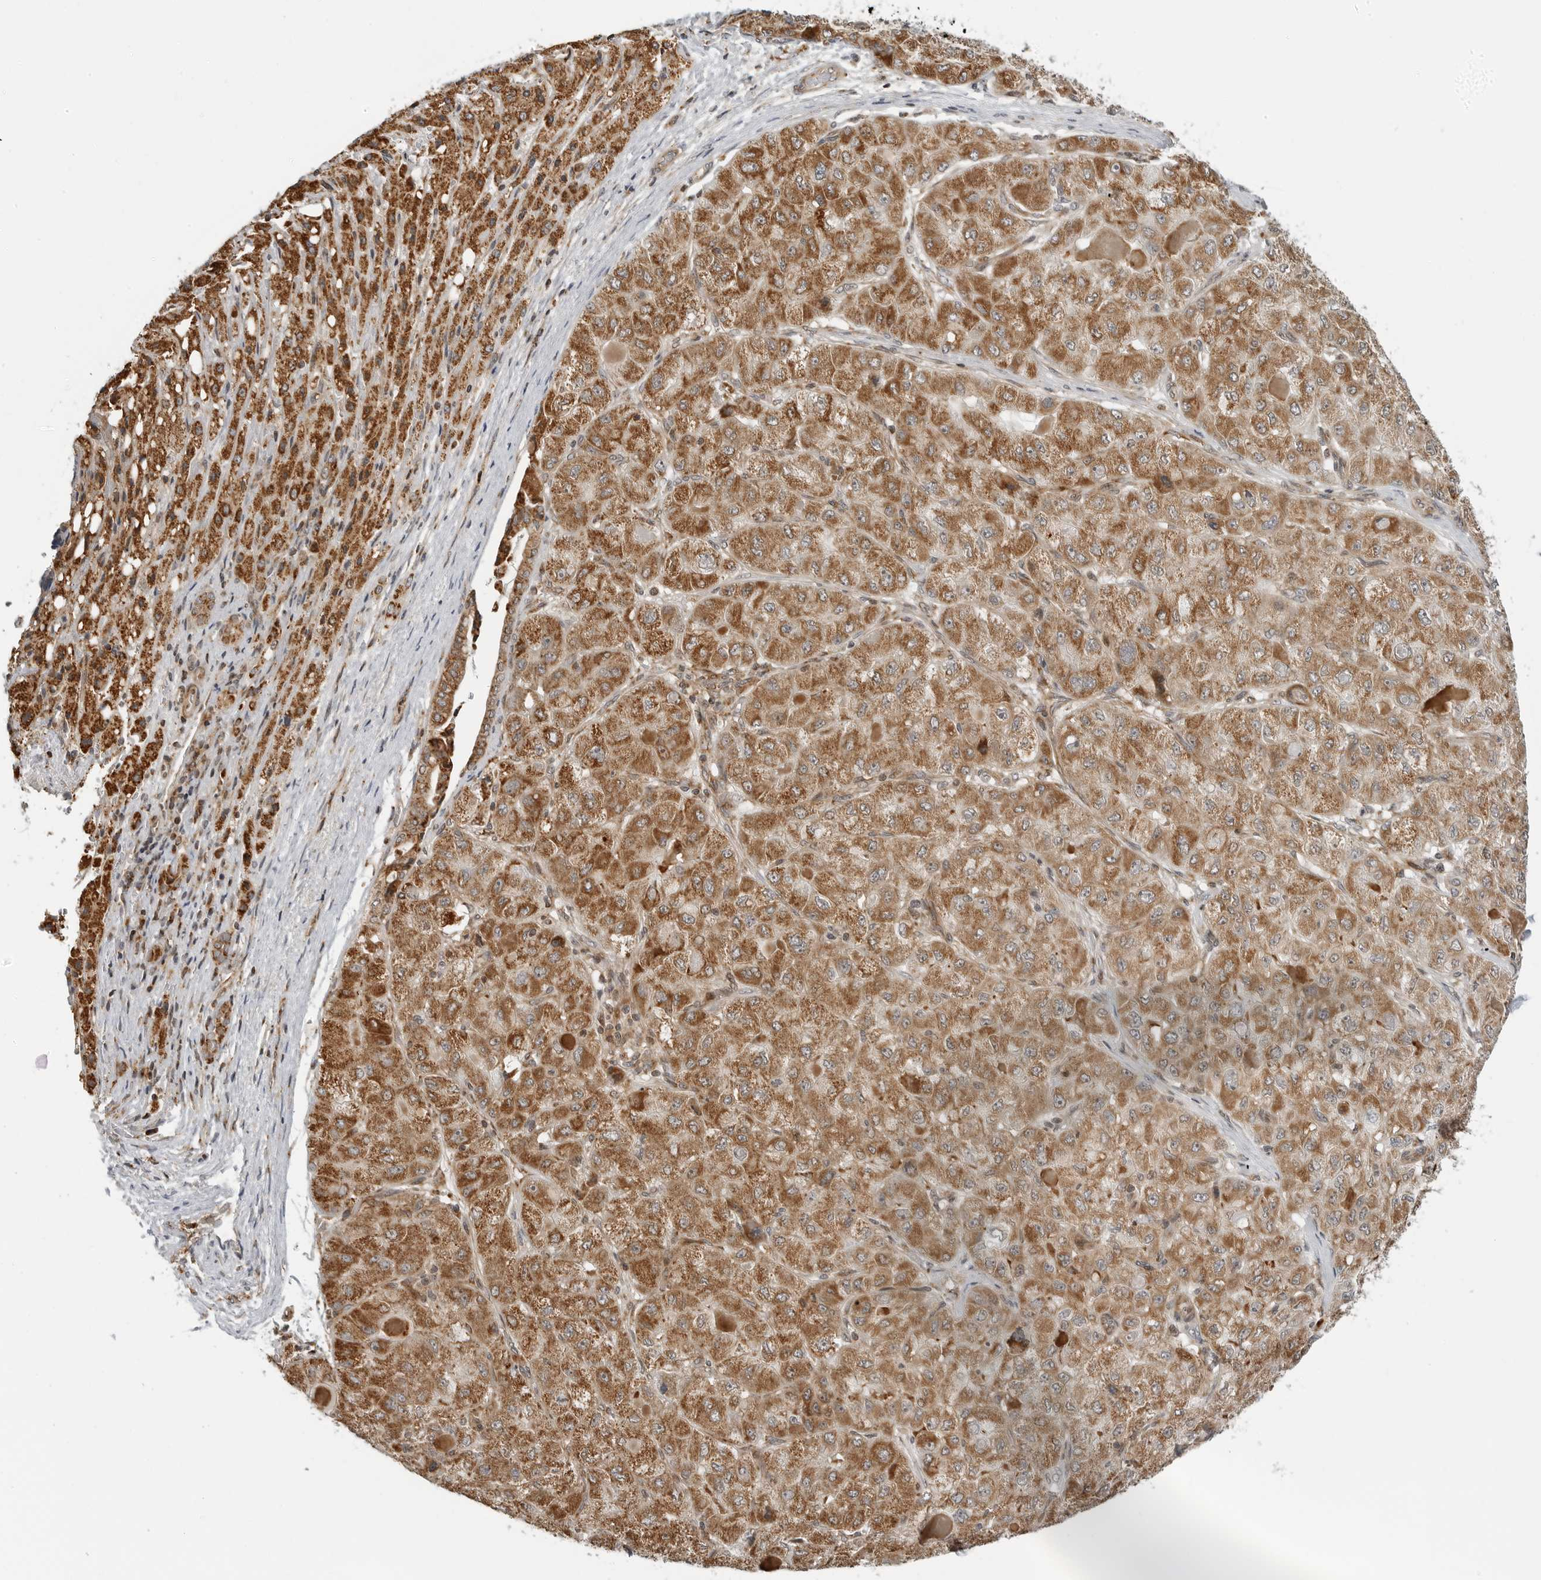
{"staining": {"intensity": "moderate", "quantity": ">75%", "location": "cytoplasmic/membranous"}, "tissue": "liver cancer", "cell_type": "Tumor cells", "image_type": "cancer", "snomed": [{"axis": "morphology", "description": "Carcinoma, Hepatocellular, NOS"}, {"axis": "topography", "description": "Liver"}], "caption": "Protein analysis of liver cancer tissue displays moderate cytoplasmic/membranous expression in approximately >75% of tumor cells.", "gene": "PEX2", "patient": {"sex": "male", "age": 80}}